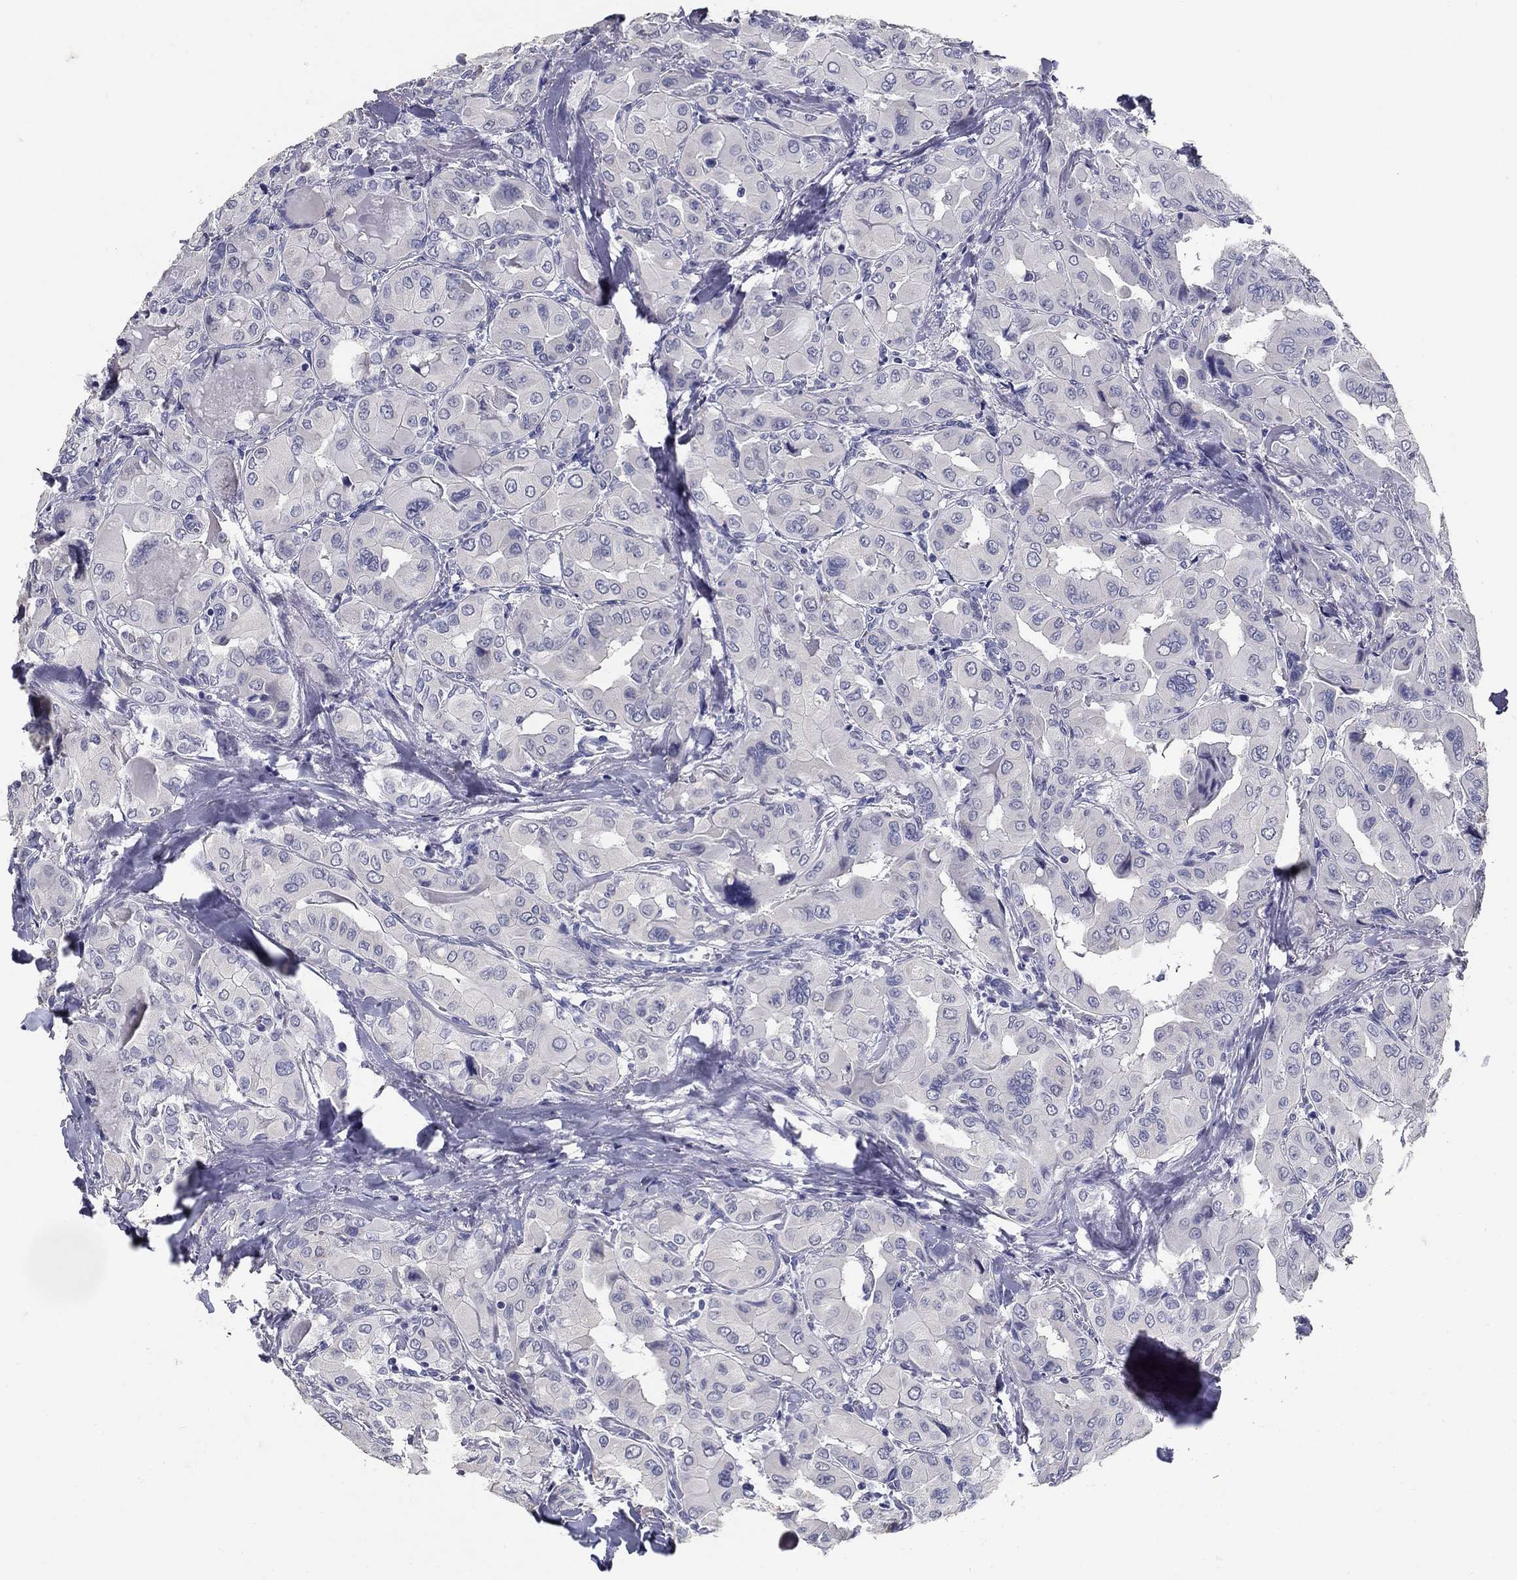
{"staining": {"intensity": "negative", "quantity": "none", "location": "none"}, "tissue": "thyroid cancer", "cell_type": "Tumor cells", "image_type": "cancer", "snomed": [{"axis": "morphology", "description": "Normal tissue, NOS"}, {"axis": "morphology", "description": "Papillary adenocarcinoma, NOS"}, {"axis": "topography", "description": "Thyroid gland"}], "caption": "Tumor cells are negative for brown protein staining in thyroid cancer (papillary adenocarcinoma). Nuclei are stained in blue.", "gene": "POMC", "patient": {"sex": "female", "age": 66}}